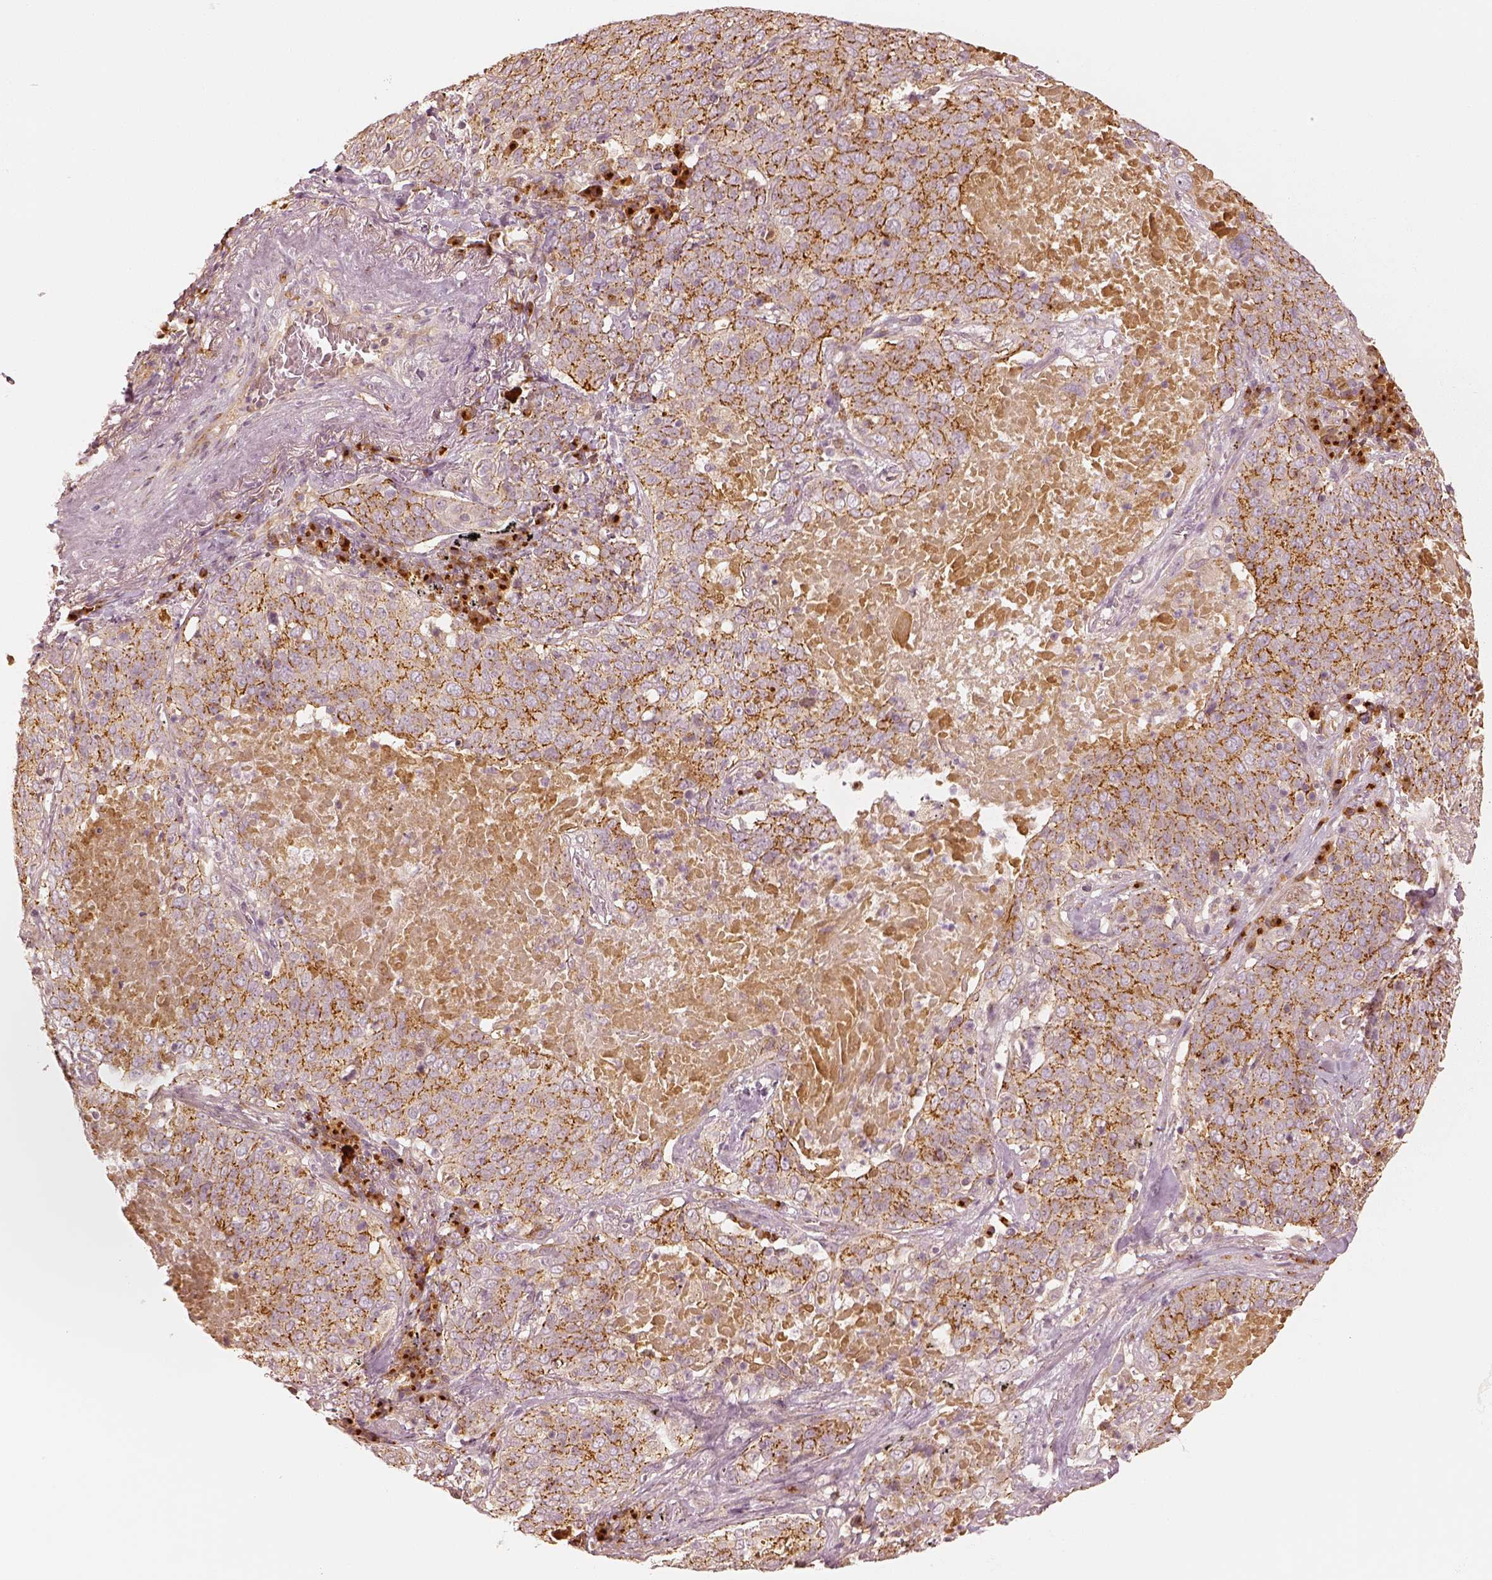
{"staining": {"intensity": "strong", "quantity": ">75%", "location": "cytoplasmic/membranous"}, "tissue": "lung cancer", "cell_type": "Tumor cells", "image_type": "cancer", "snomed": [{"axis": "morphology", "description": "Squamous cell carcinoma, NOS"}, {"axis": "topography", "description": "Lung"}], "caption": "This is an image of immunohistochemistry staining of lung cancer (squamous cell carcinoma), which shows strong expression in the cytoplasmic/membranous of tumor cells.", "gene": "GORASP2", "patient": {"sex": "male", "age": 82}}